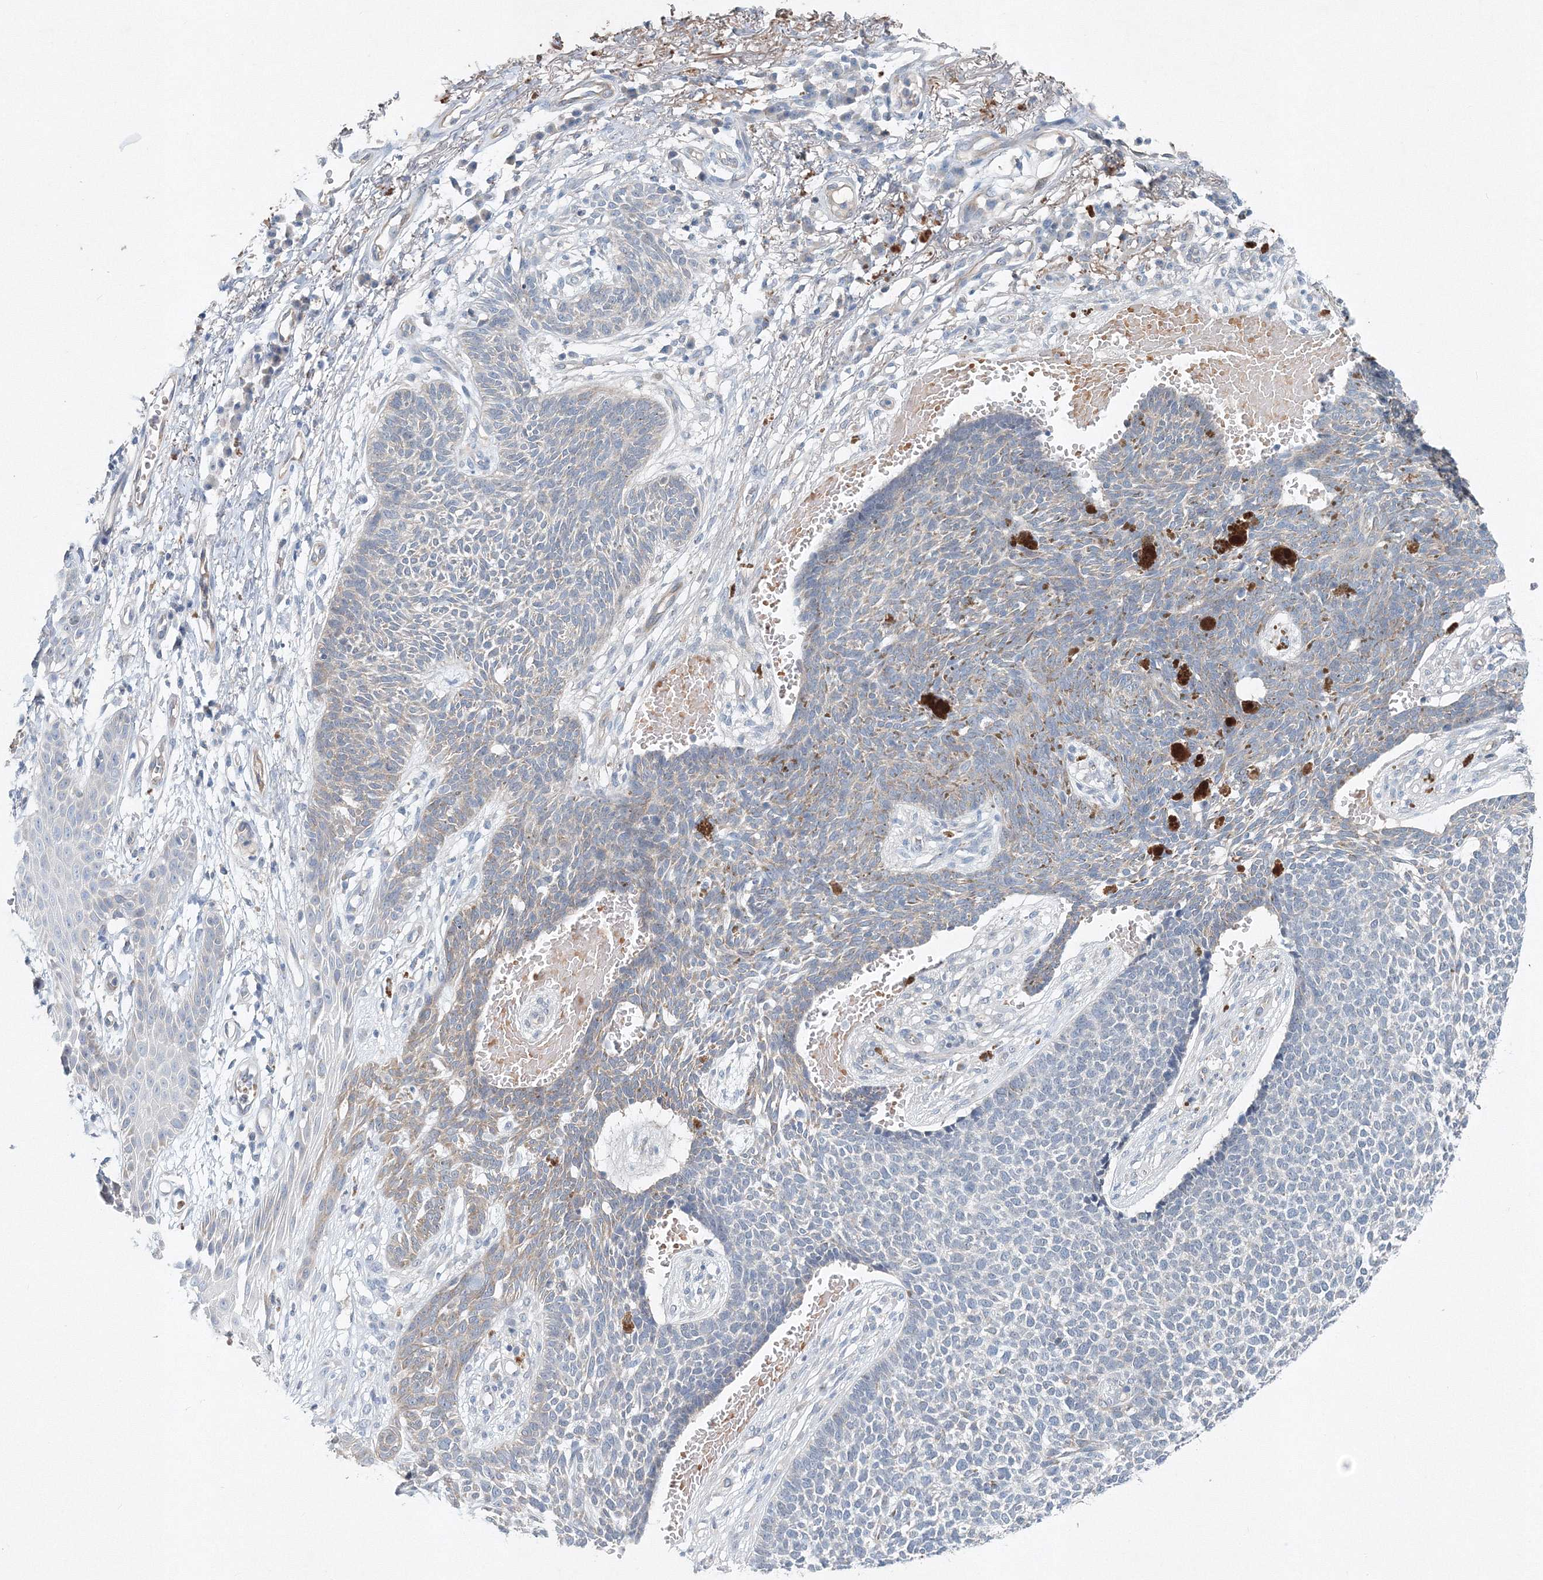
{"staining": {"intensity": "weak", "quantity": "<25%", "location": "cytoplasmic/membranous"}, "tissue": "skin cancer", "cell_type": "Tumor cells", "image_type": "cancer", "snomed": [{"axis": "morphology", "description": "Basal cell carcinoma"}, {"axis": "topography", "description": "Skin"}], "caption": "Immunohistochemistry of skin basal cell carcinoma displays no expression in tumor cells.", "gene": "SH3BP5", "patient": {"sex": "female", "age": 84}}